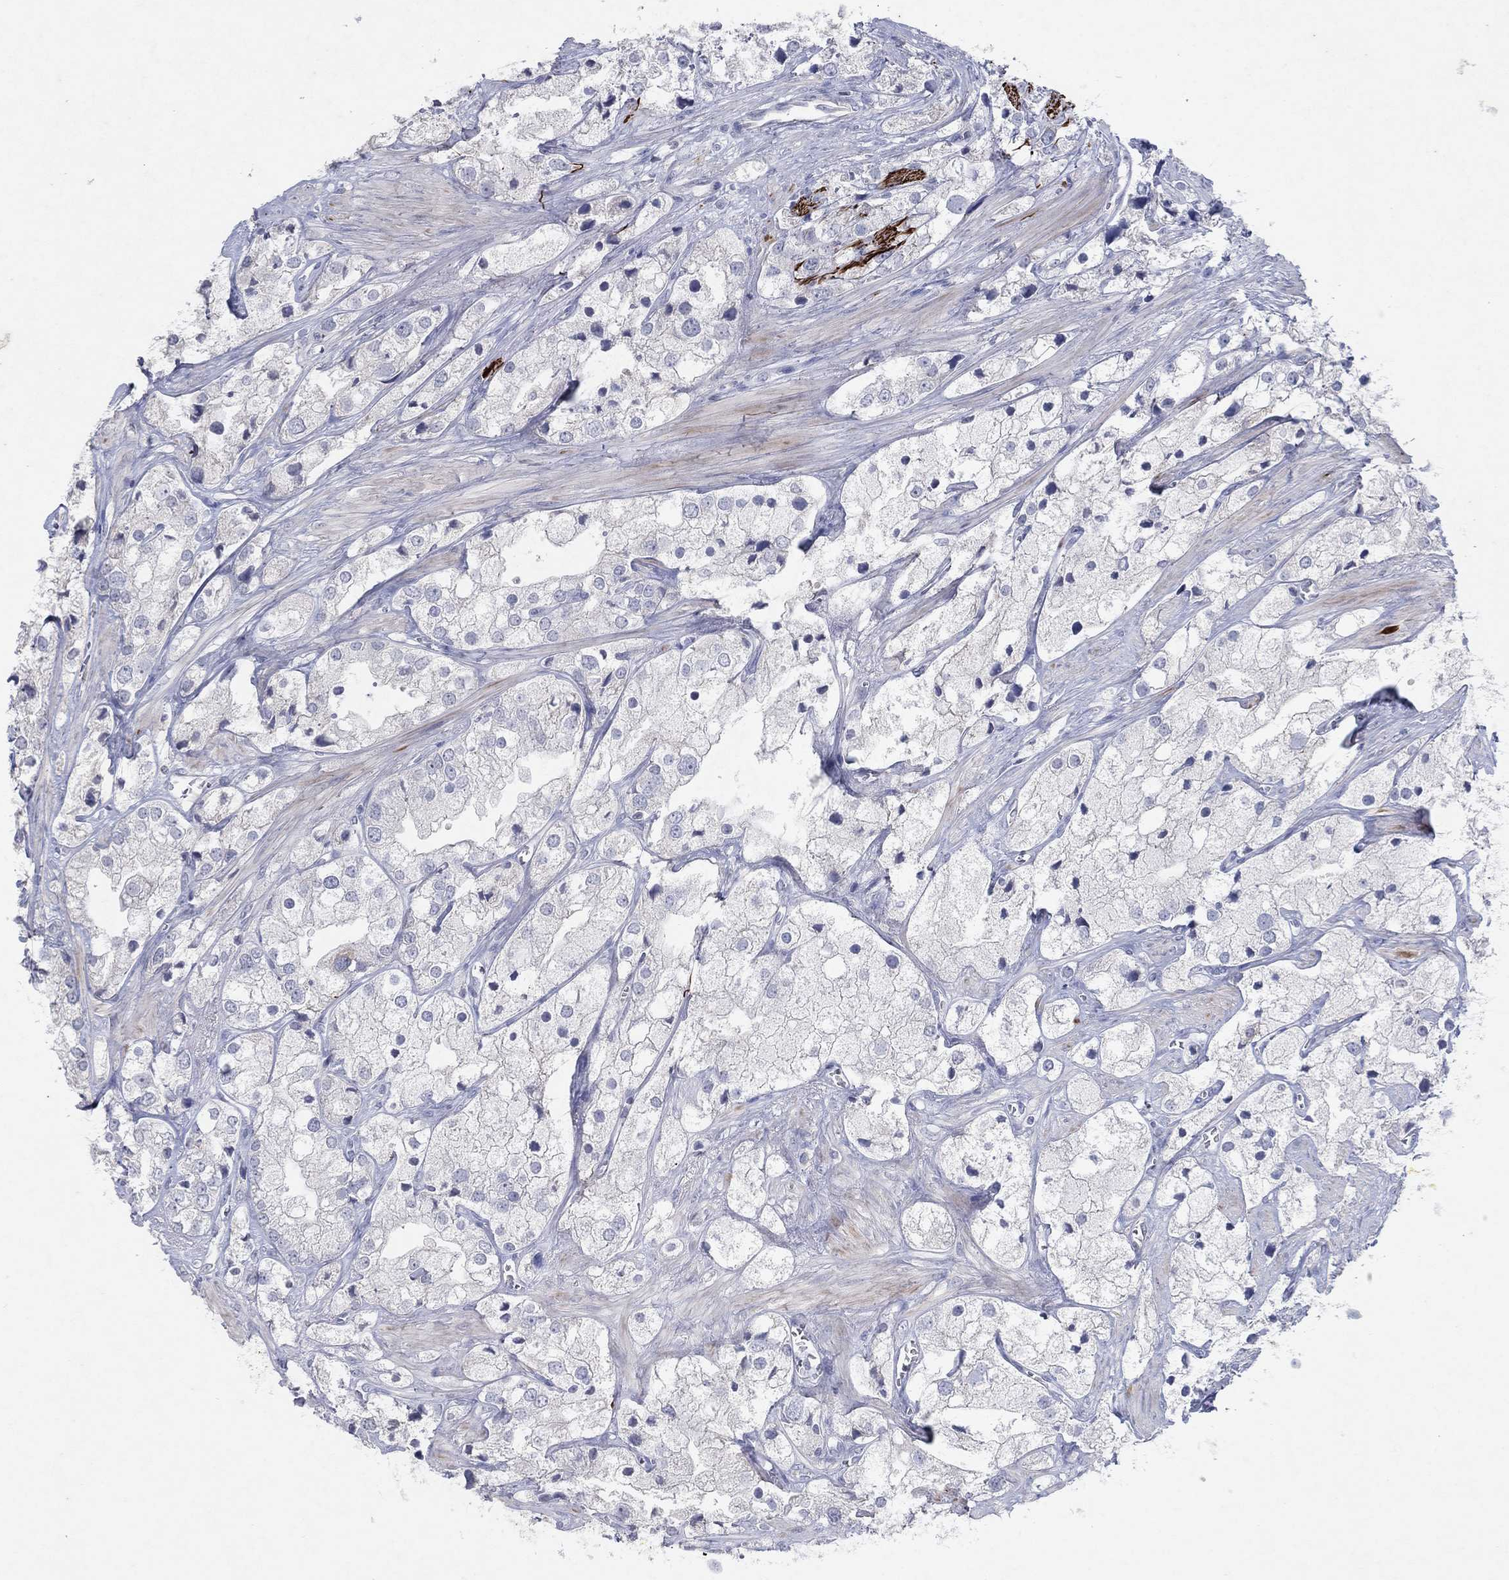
{"staining": {"intensity": "negative", "quantity": "none", "location": "none"}, "tissue": "prostate cancer", "cell_type": "Tumor cells", "image_type": "cancer", "snomed": [{"axis": "morphology", "description": "Adenocarcinoma, NOS"}, {"axis": "topography", "description": "Prostate and seminal vesicle, NOS"}, {"axis": "topography", "description": "Prostate"}], "caption": "Human prostate cancer (adenocarcinoma) stained for a protein using IHC displays no expression in tumor cells.", "gene": "KRT40", "patient": {"sex": "male", "age": 79}}